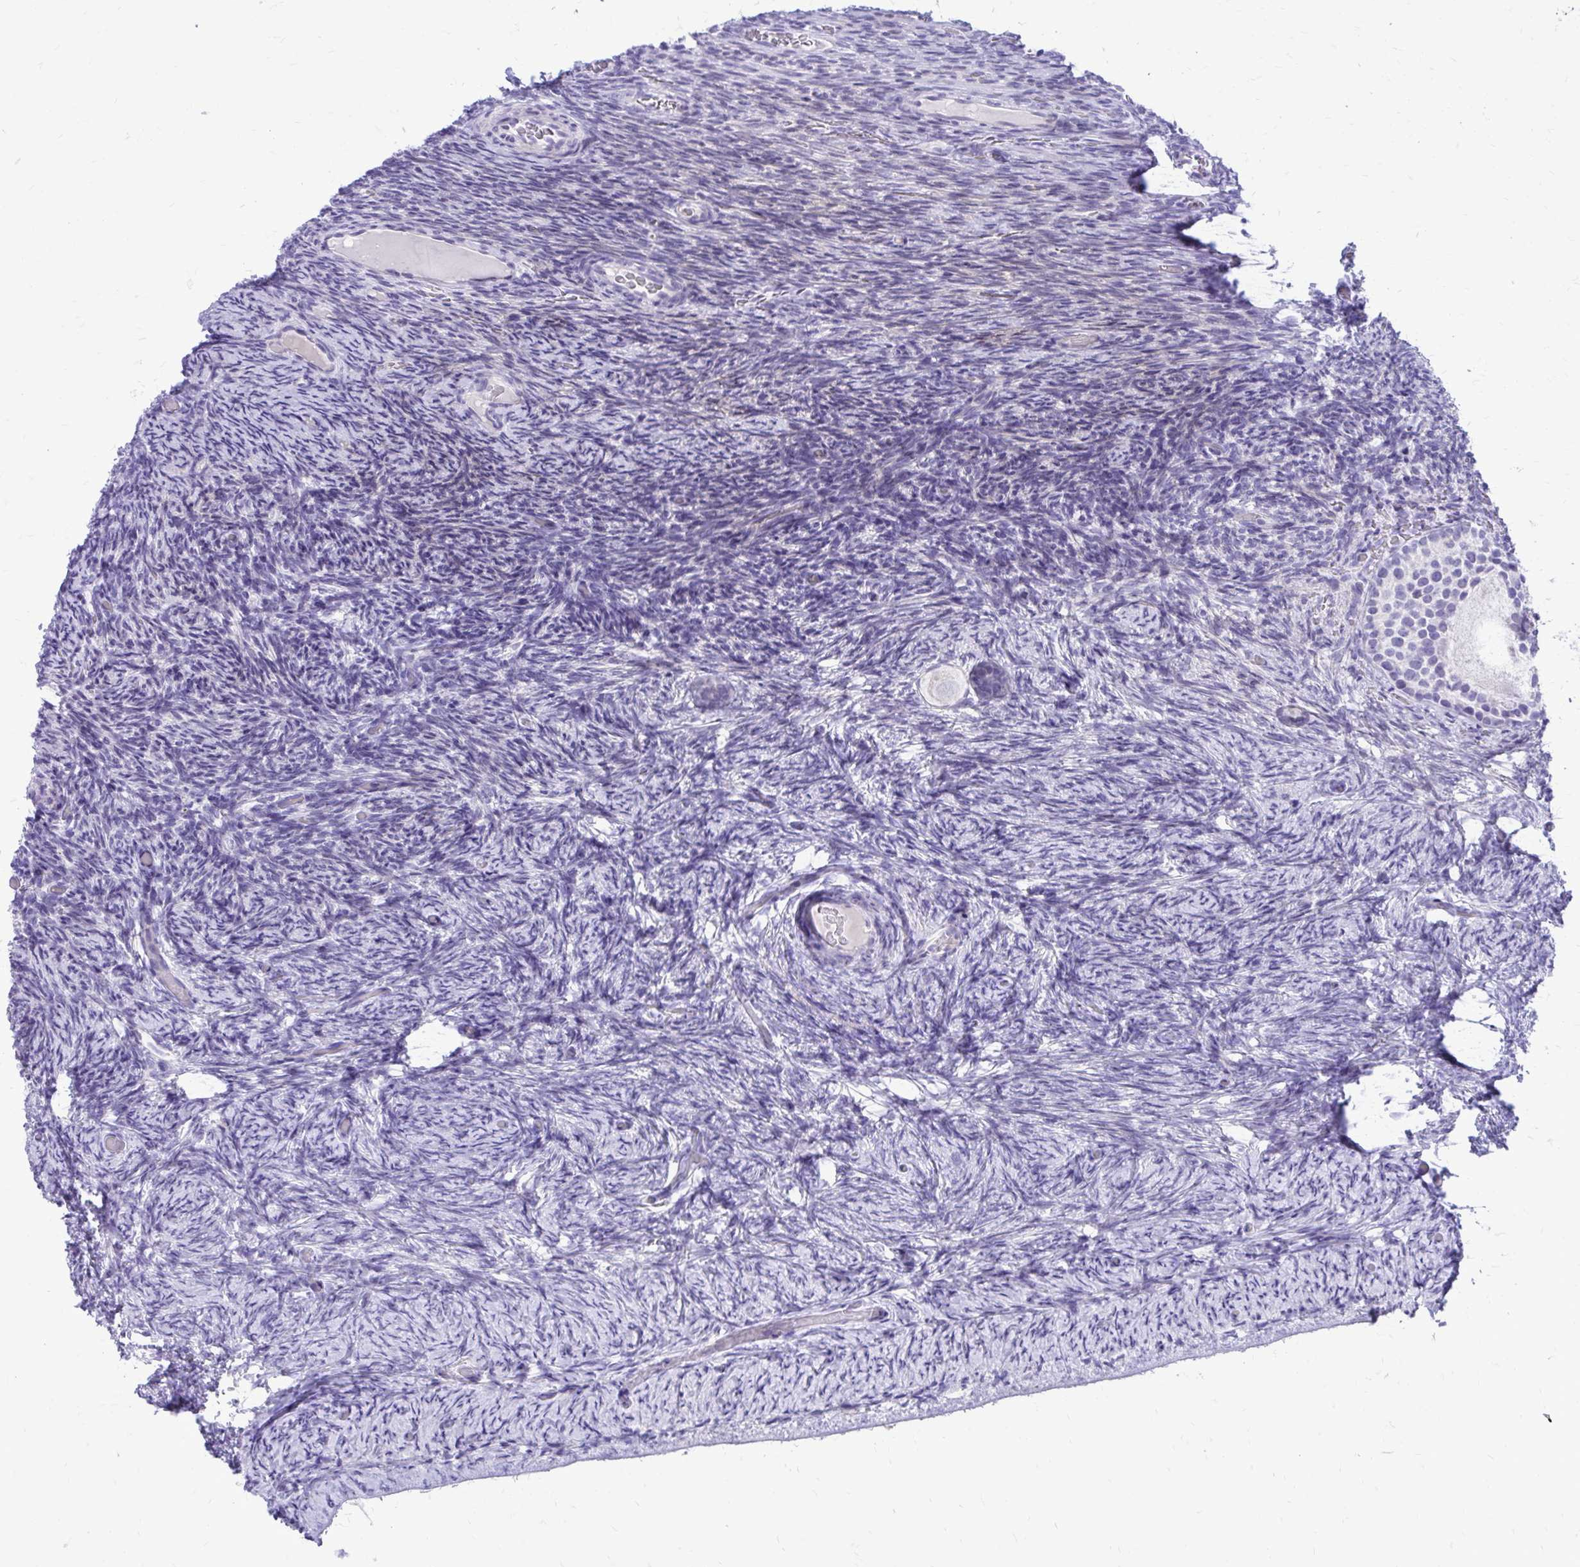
{"staining": {"intensity": "negative", "quantity": "none", "location": "none"}, "tissue": "ovary", "cell_type": "Follicle cells", "image_type": "normal", "snomed": [{"axis": "morphology", "description": "Normal tissue, NOS"}, {"axis": "topography", "description": "Ovary"}], "caption": "High power microscopy histopathology image of an IHC histopathology image of normal ovary, revealing no significant positivity in follicle cells.", "gene": "LCN15", "patient": {"sex": "female", "age": 34}}